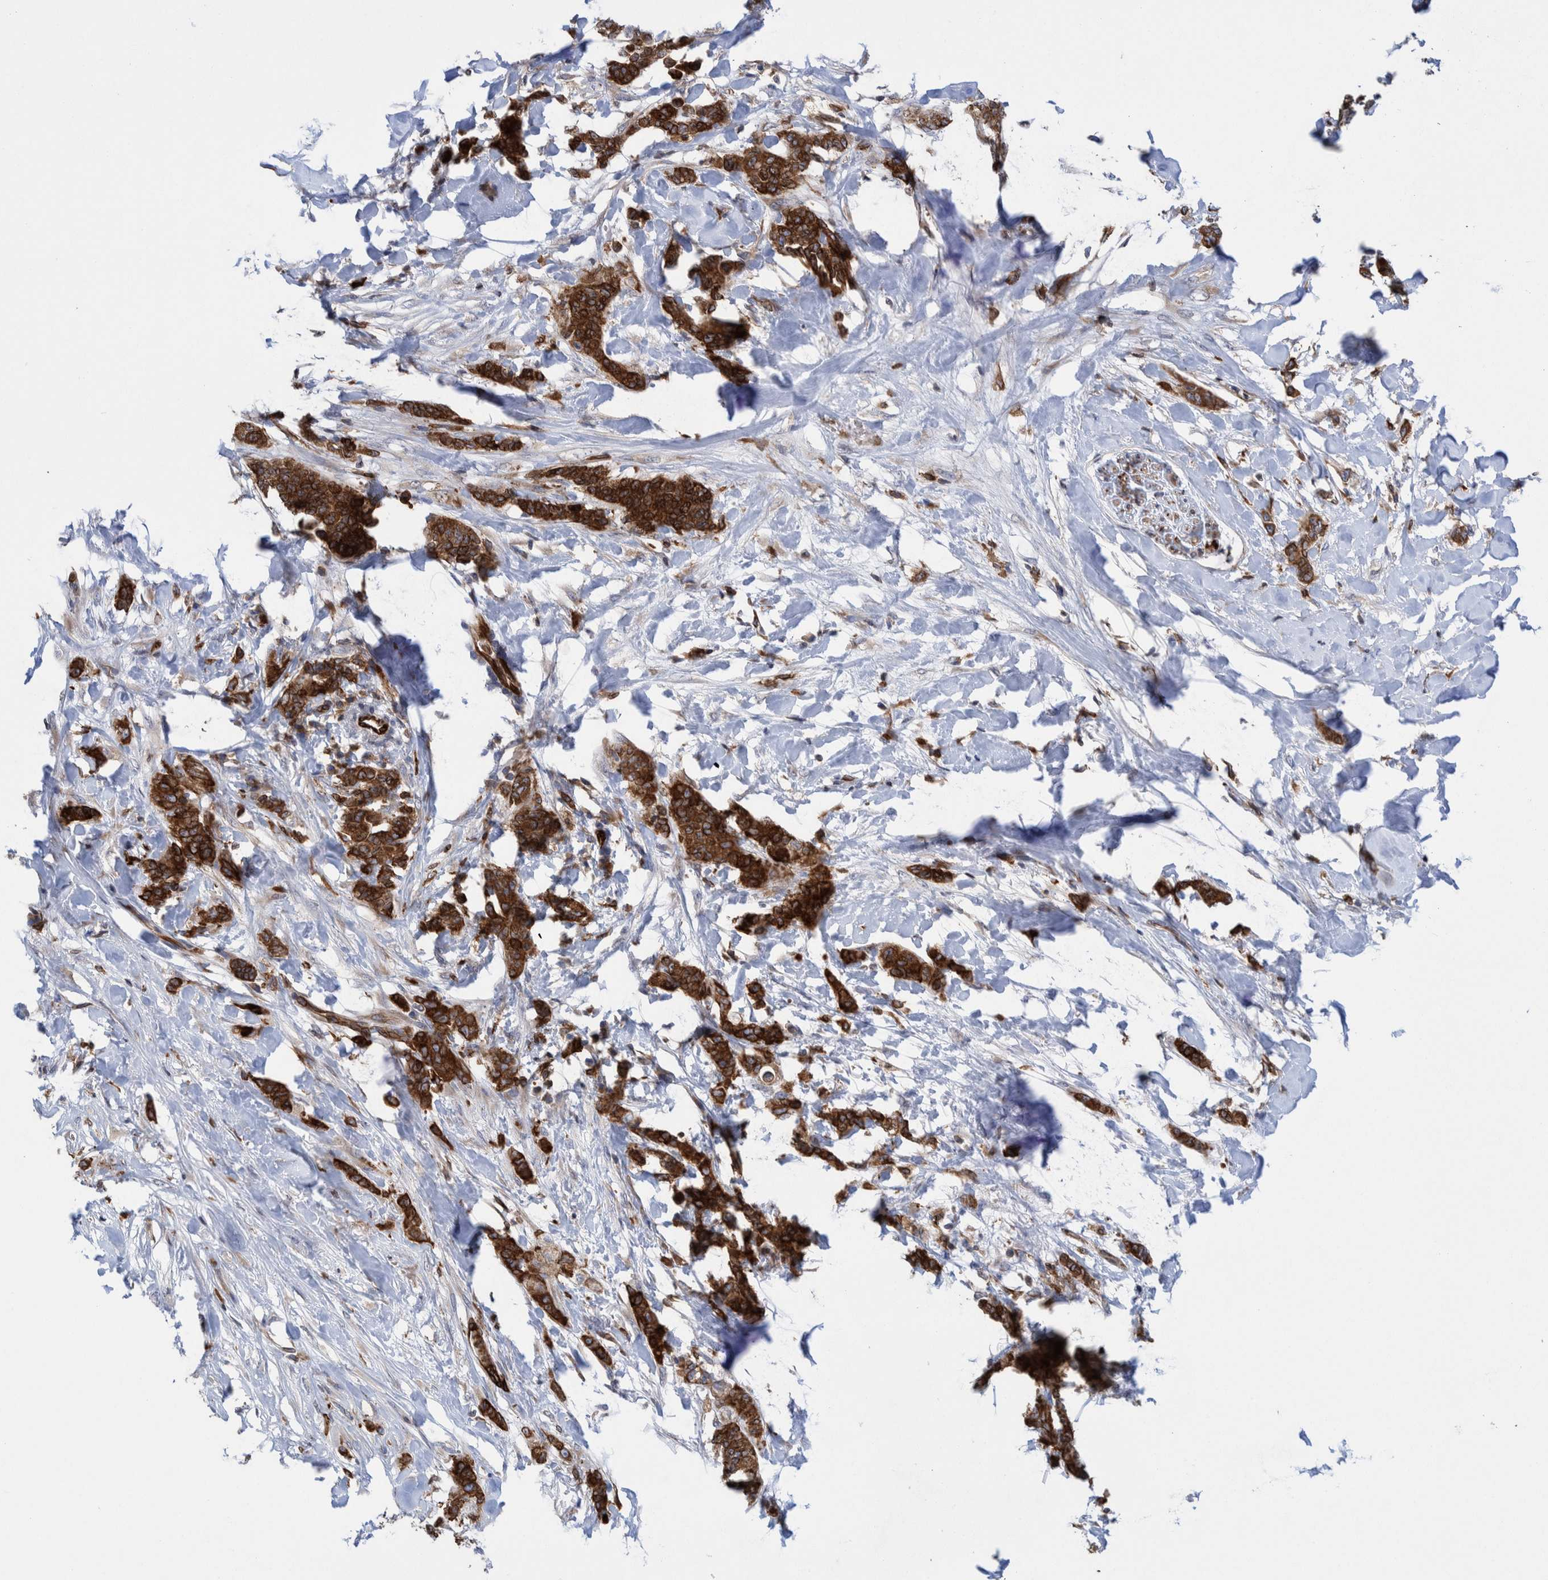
{"staining": {"intensity": "strong", "quantity": ">75%", "location": "cytoplasmic/membranous"}, "tissue": "breast cancer", "cell_type": "Tumor cells", "image_type": "cancer", "snomed": [{"axis": "morphology", "description": "Normal tissue, NOS"}, {"axis": "morphology", "description": "Duct carcinoma"}, {"axis": "topography", "description": "Breast"}], "caption": "Breast invasive ductal carcinoma stained with a protein marker exhibits strong staining in tumor cells.", "gene": "THEM6", "patient": {"sex": "female", "age": 40}}